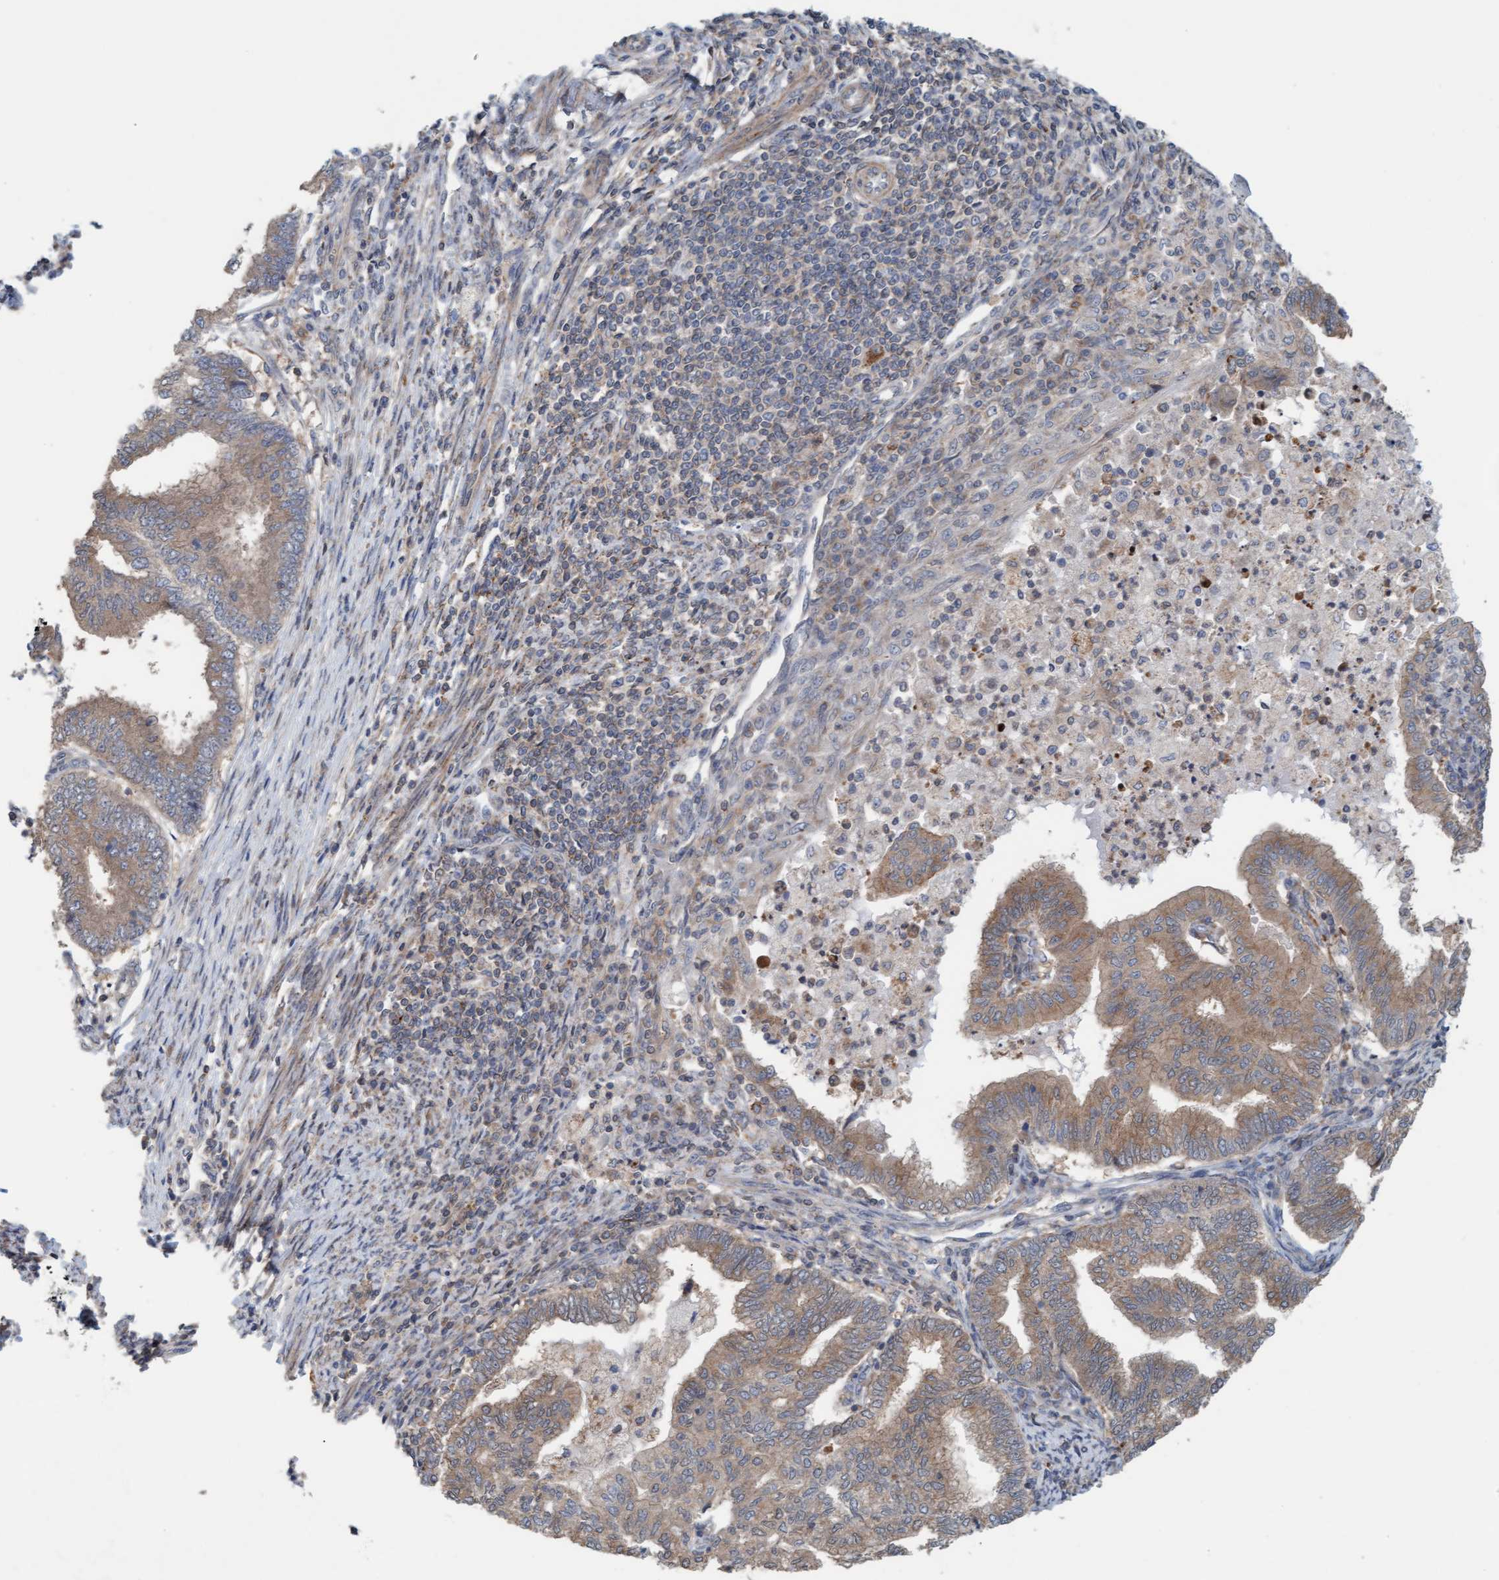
{"staining": {"intensity": "moderate", "quantity": ">75%", "location": "cytoplasmic/membranous"}, "tissue": "endometrial cancer", "cell_type": "Tumor cells", "image_type": "cancer", "snomed": [{"axis": "morphology", "description": "Polyp, NOS"}, {"axis": "morphology", "description": "Adenocarcinoma, NOS"}, {"axis": "morphology", "description": "Adenoma, NOS"}, {"axis": "topography", "description": "Endometrium"}], "caption": "Protein expression analysis of adenocarcinoma (endometrial) shows moderate cytoplasmic/membranous staining in about >75% of tumor cells. (DAB IHC with brightfield microscopy, high magnification).", "gene": "UBAP1", "patient": {"sex": "female", "age": 79}}